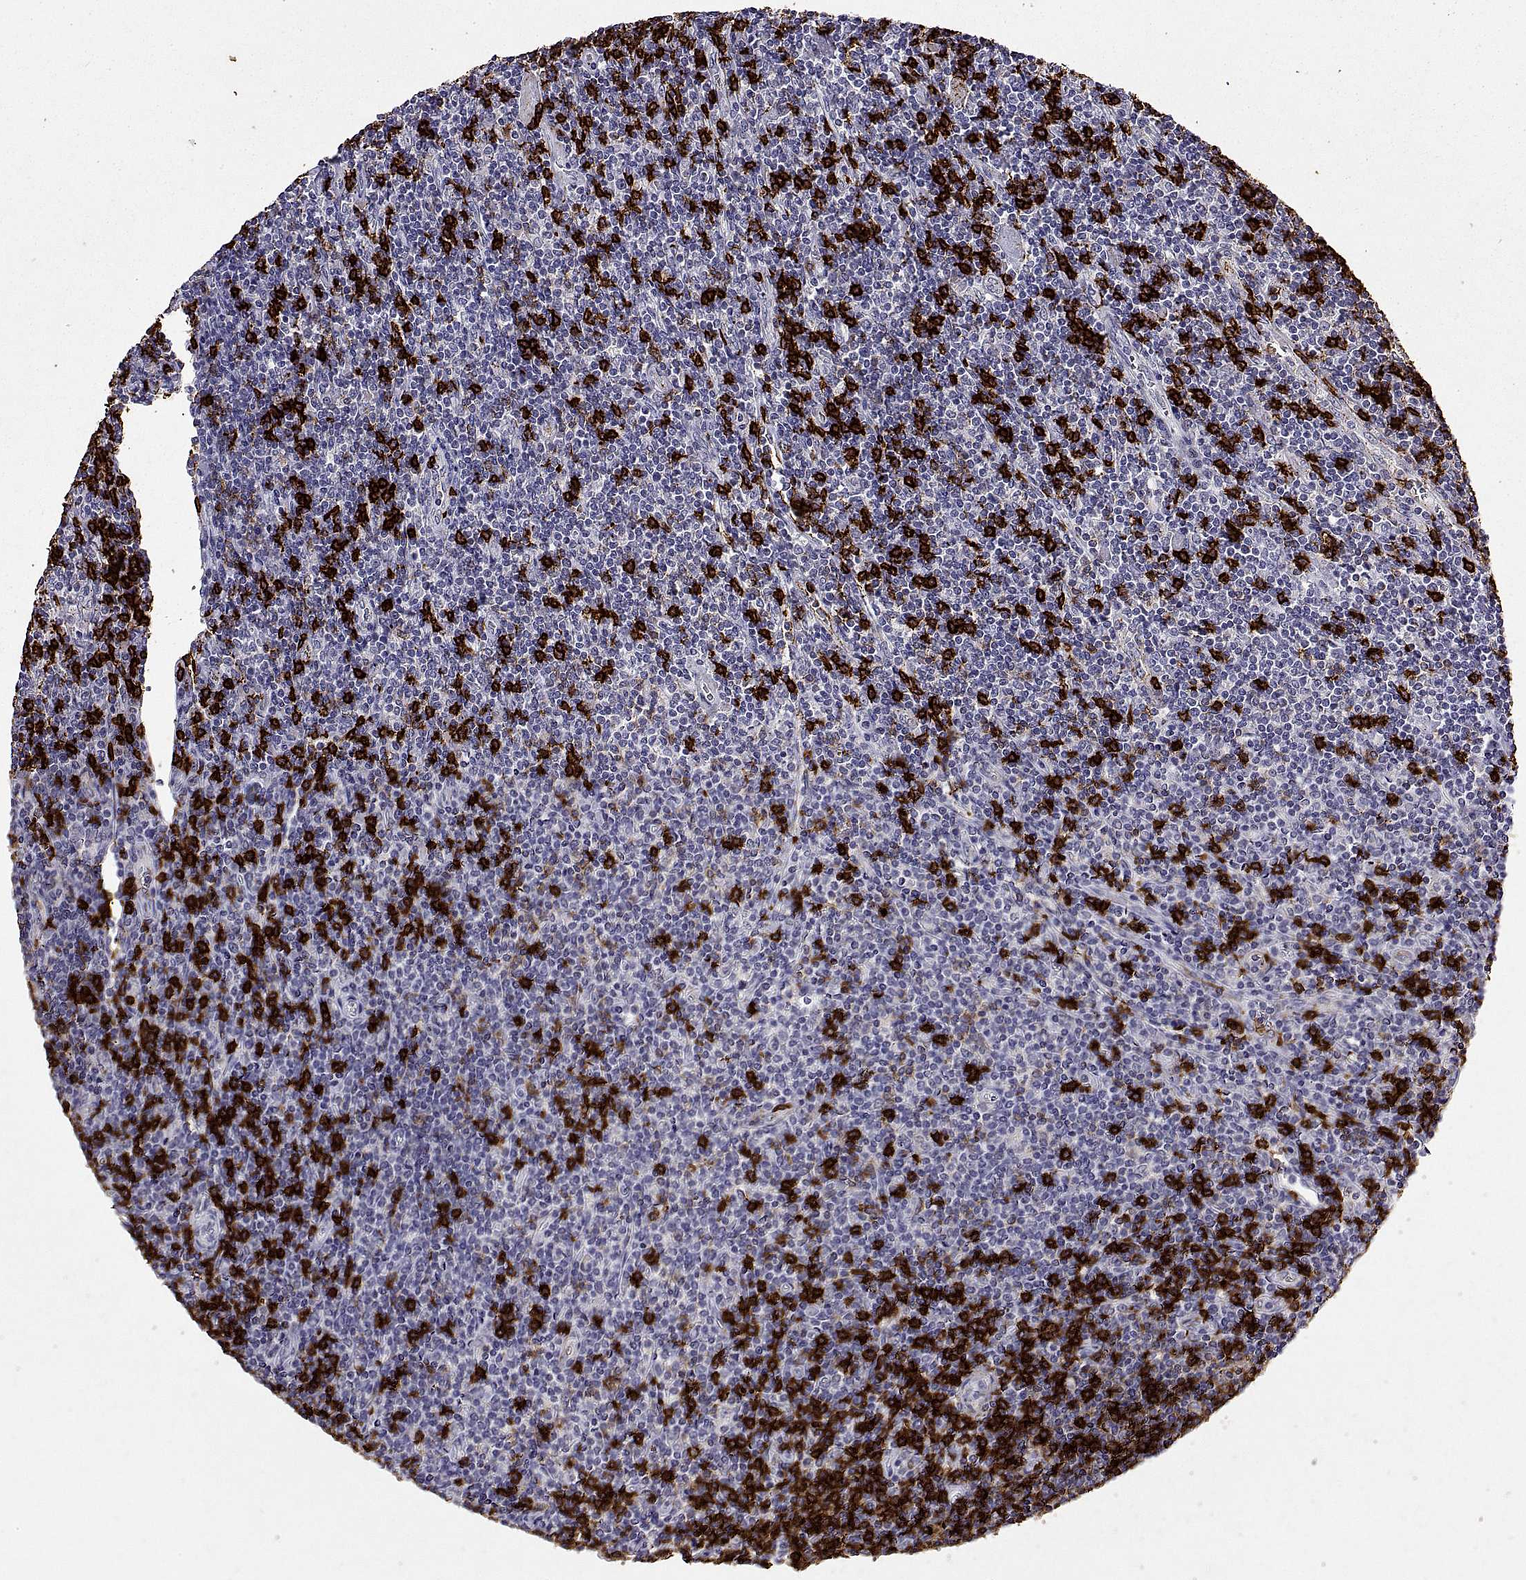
{"staining": {"intensity": "negative", "quantity": "none", "location": "none"}, "tissue": "lymphoma", "cell_type": "Tumor cells", "image_type": "cancer", "snomed": [{"axis": "morphology", "description": "Hodgkin's disease, NOS"}, {"axis": "topography", "description": "Lymph node"}], "caption": "An image of Hodgkin's disease stained for a protein reveals no brown staining in tumor cells.", "gene": "MS4A1", "patient": {"sex": "male", "age": 40}}